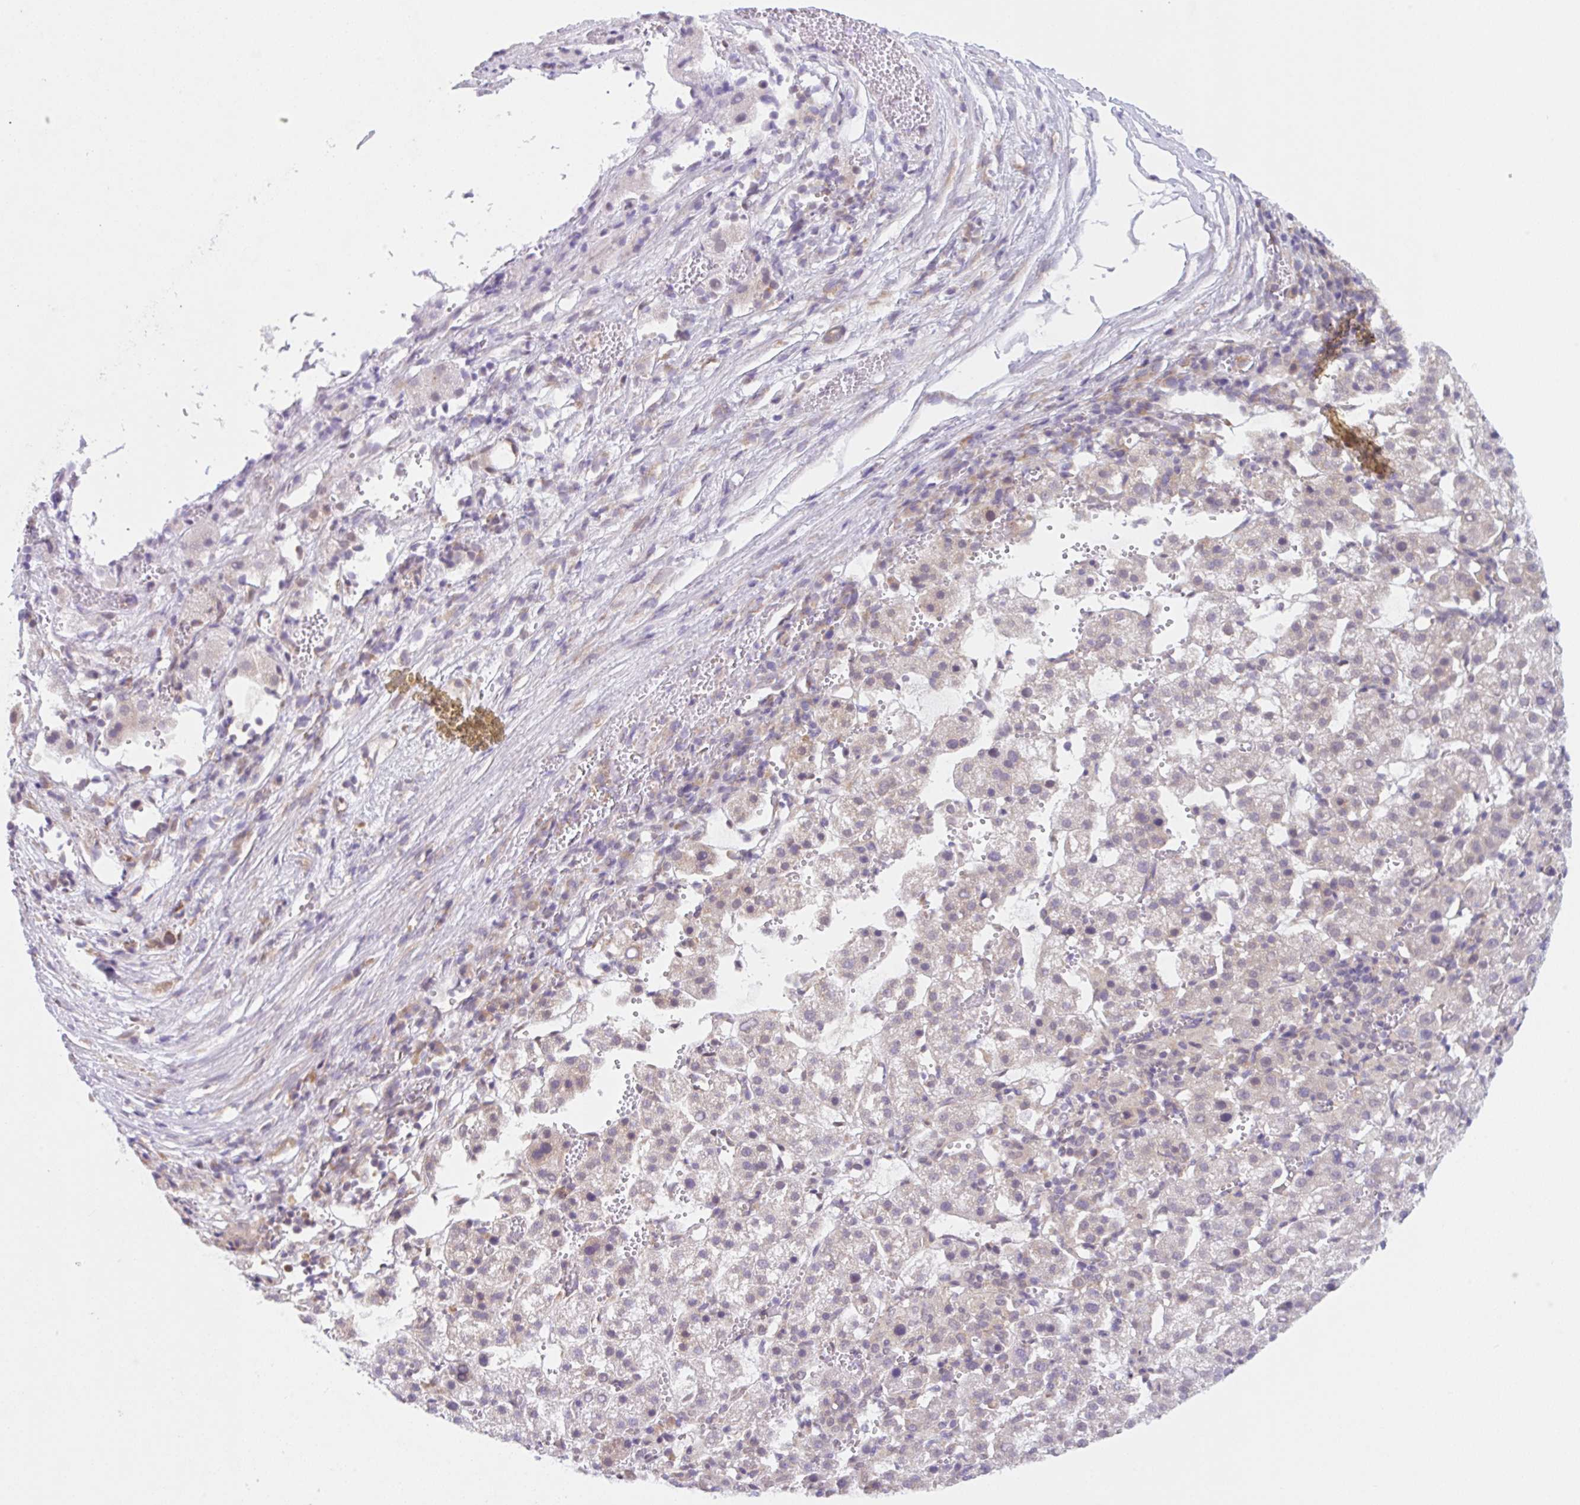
{"staining": {"intensity": "negative", "quantity": "none", "location": "none"}, "tissue": "liver cancer", "cell_type": "Tumor cells", "image_type": "cancer", "snomed": [{"axis": "morphology", "description": "Carcinoma, Hepatocellular, NOS"}, {"axis": "topography", "description": "Liver"}], "caption": "Immunohistochemical staining of human liver cancer demonstrates no significant positivity in tumor cells.", "gene": "TBPL2", "patient": {"sex": "female", "age": 58}}